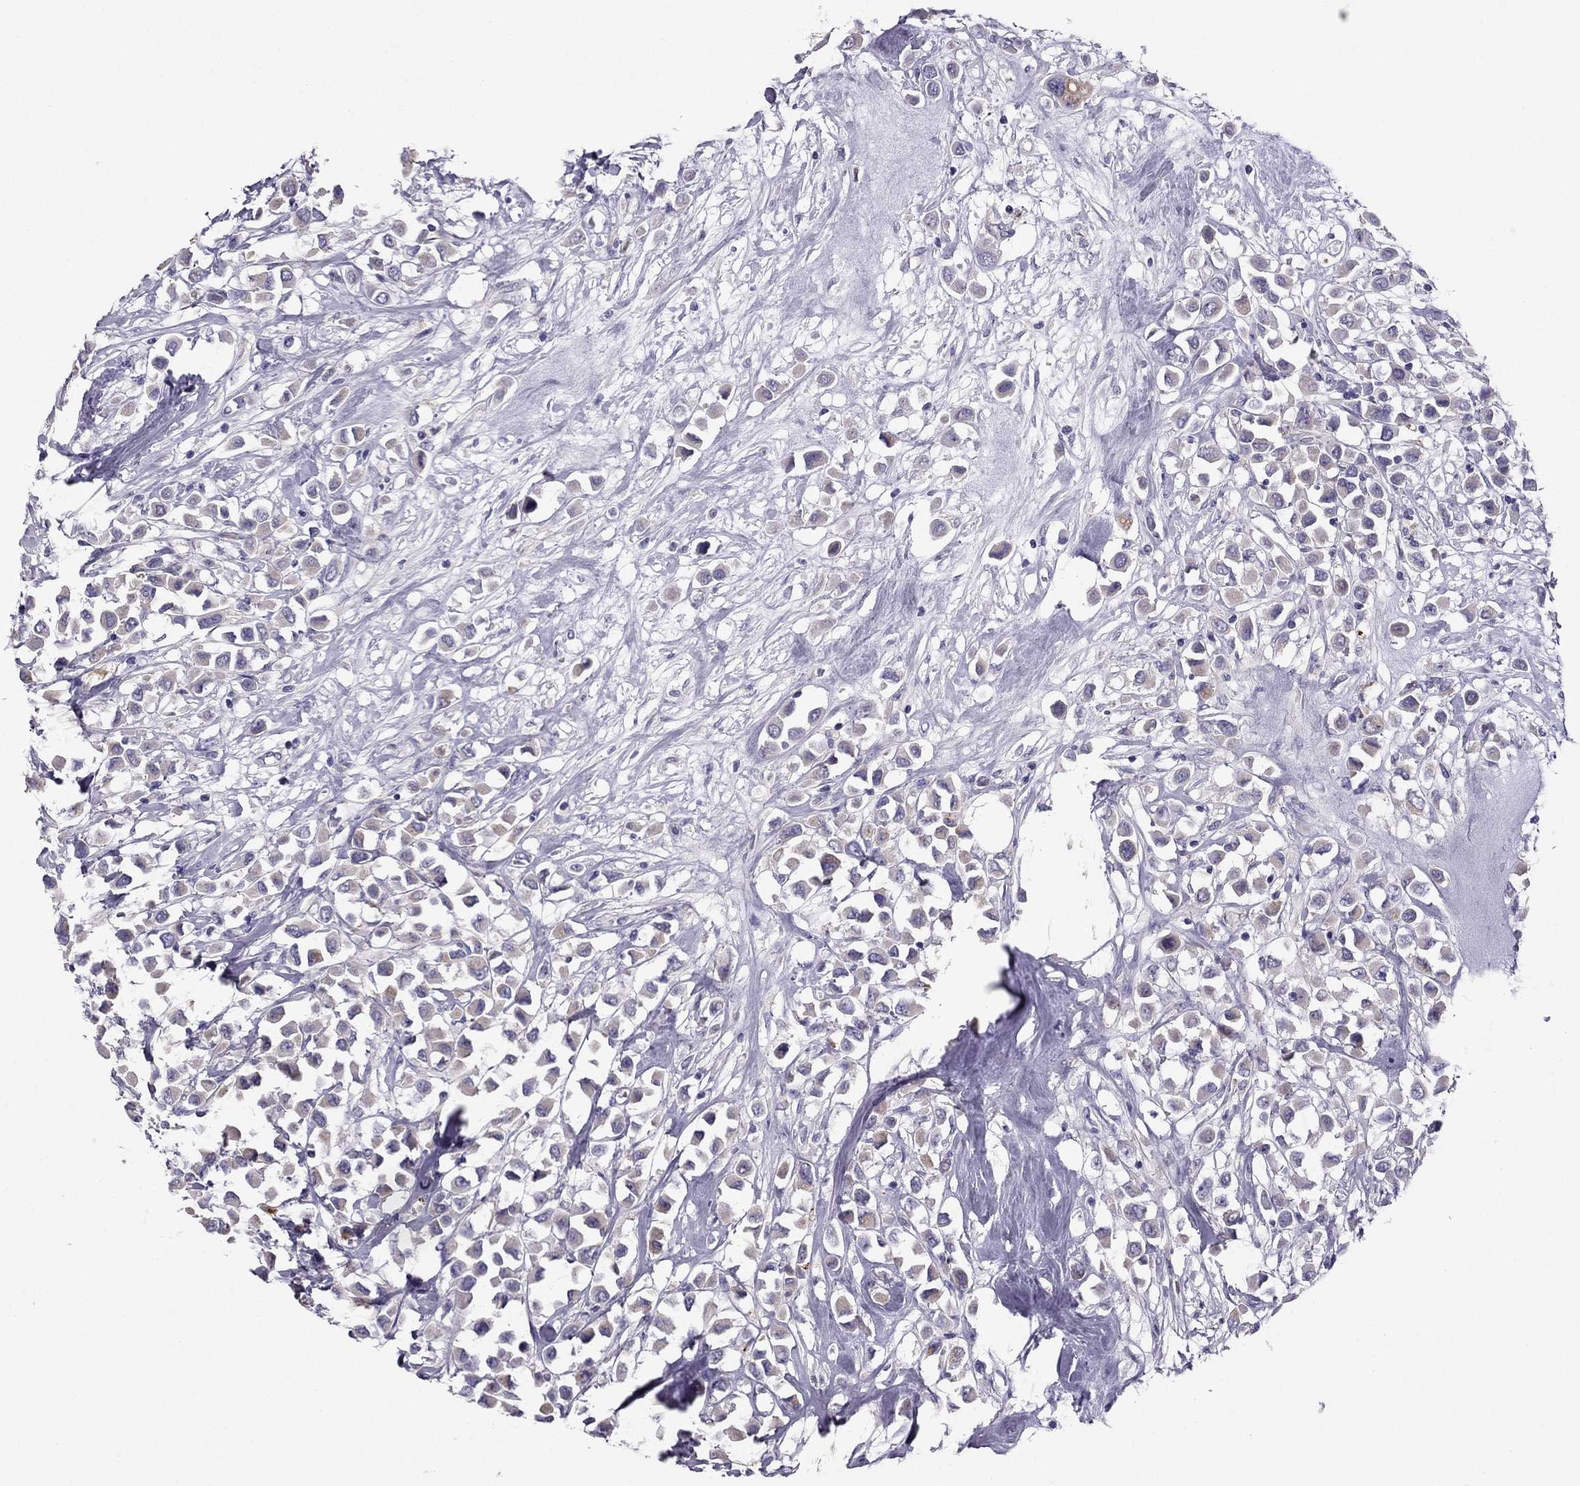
{"staining": {"intensity": "negative", "quantity": "none", "location": "none"}, "tissue": "breast cancer", "cell_type": "Tumor cells", "image_type": "cancer", "snomed": [{"axis": "morphology", "description": "Duct carcinoma"}, {"axis": "topography", "description": "Breast"}], "caption": "The histopathology image reveals no significant staining in tumor cells of infiltrating ductal carcinoma (breast).", "gene": "STOML3", "patient": {"sex": "female", "age": 61}}